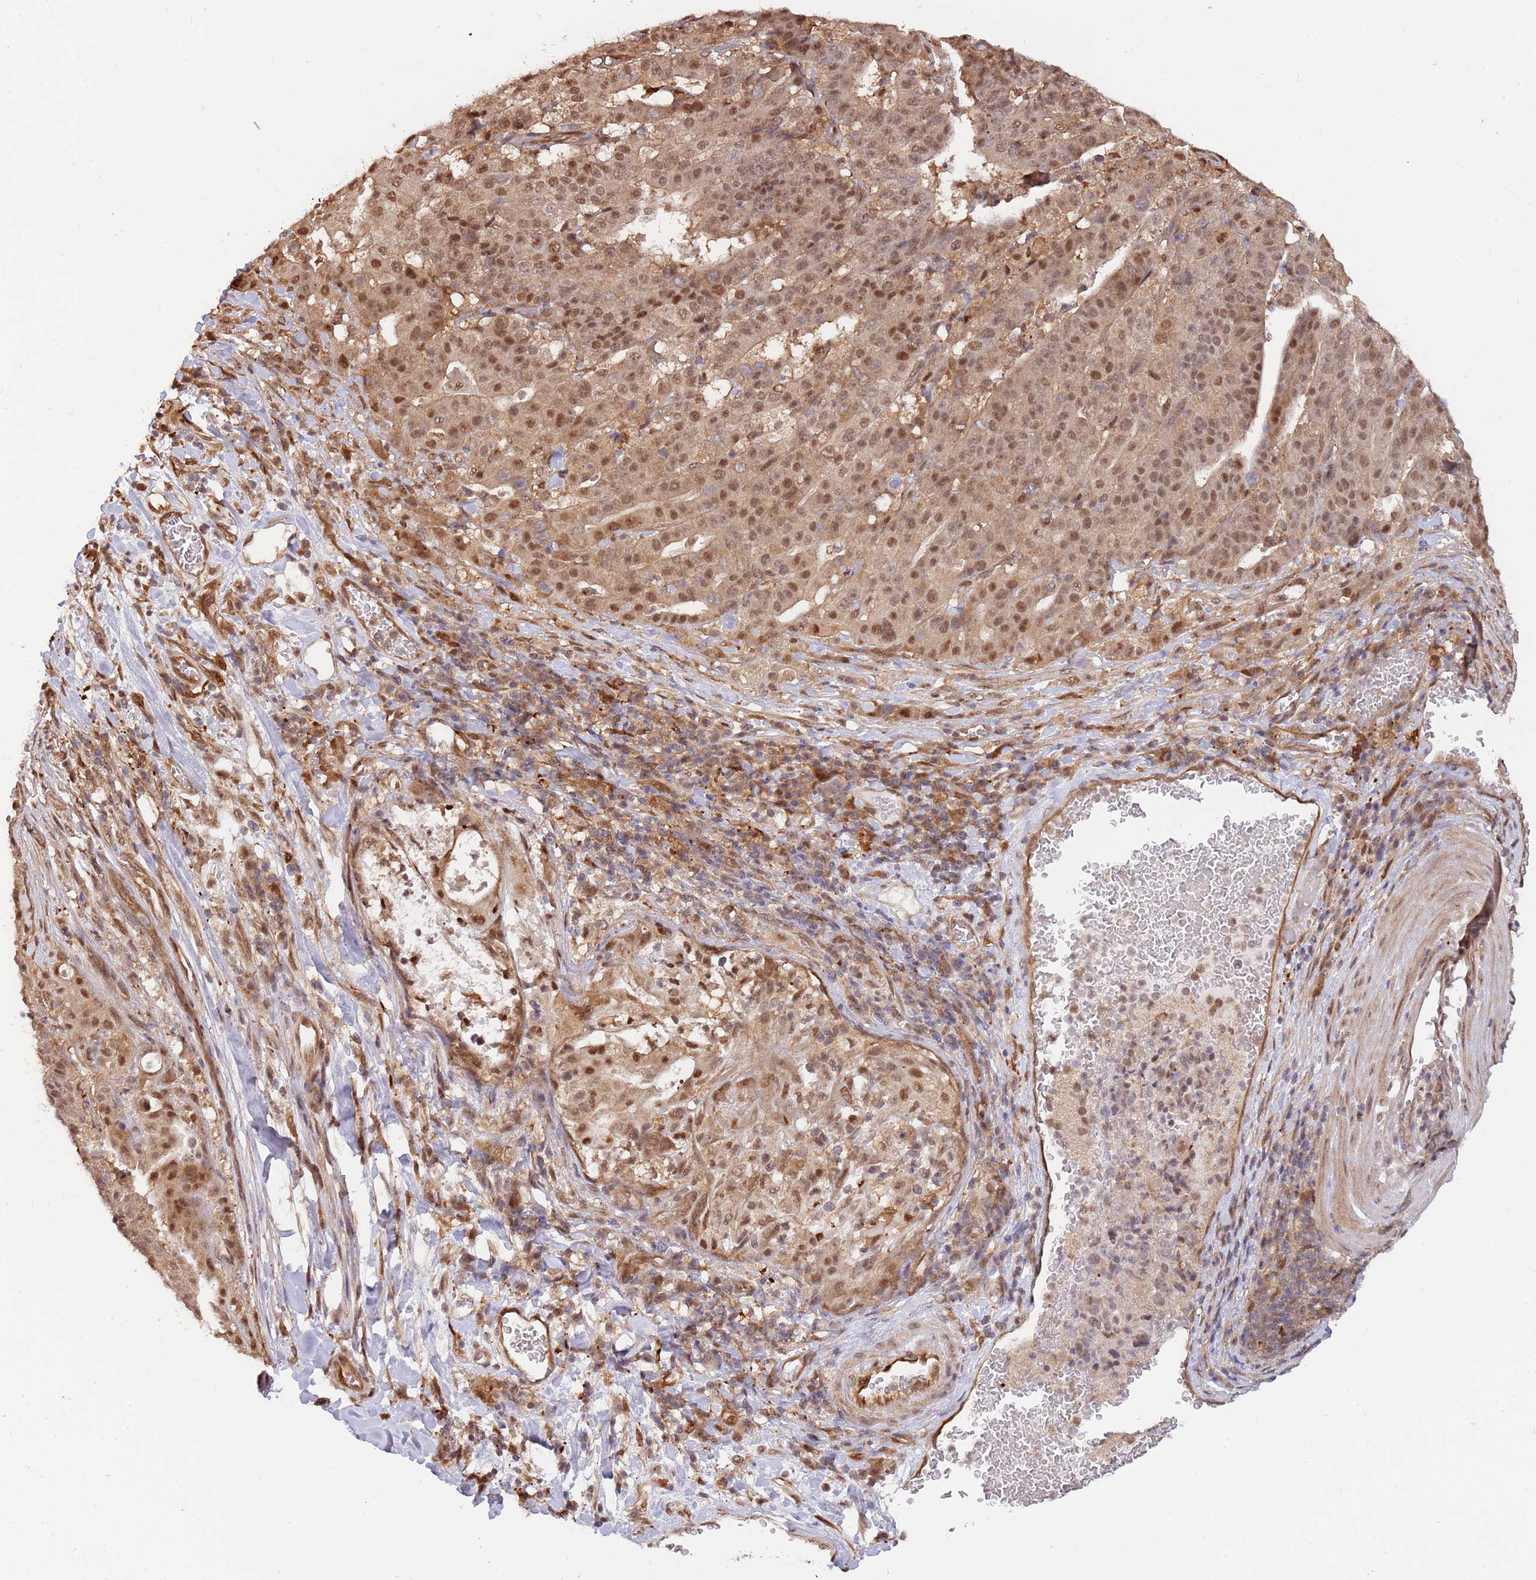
{"staining": {"intensity": "moderate", "quantity": ">75%", "location": "cytoplasmic/membranous,nuclear"}, "tissue": "stomach cancer", "cell_type": "Tumor cells", "image_type": "cancer", "snomed": [{"axis": "morphology", "description": "Adenocarcinoma, NOS"}, {"axis": "topography", "description": "Stomach"}], "caption": "High-magnification brightfield microscopy of stomach cancer stained with DAB (brown) and counterstained with hematoxylin (blue). tumor cells exhibit moderate cytoplasmic/membranous and nuclear staining is present in about>75% of cells.", "gene": "PLSCR5", "patient": {"sex": "male", "age": 48}}